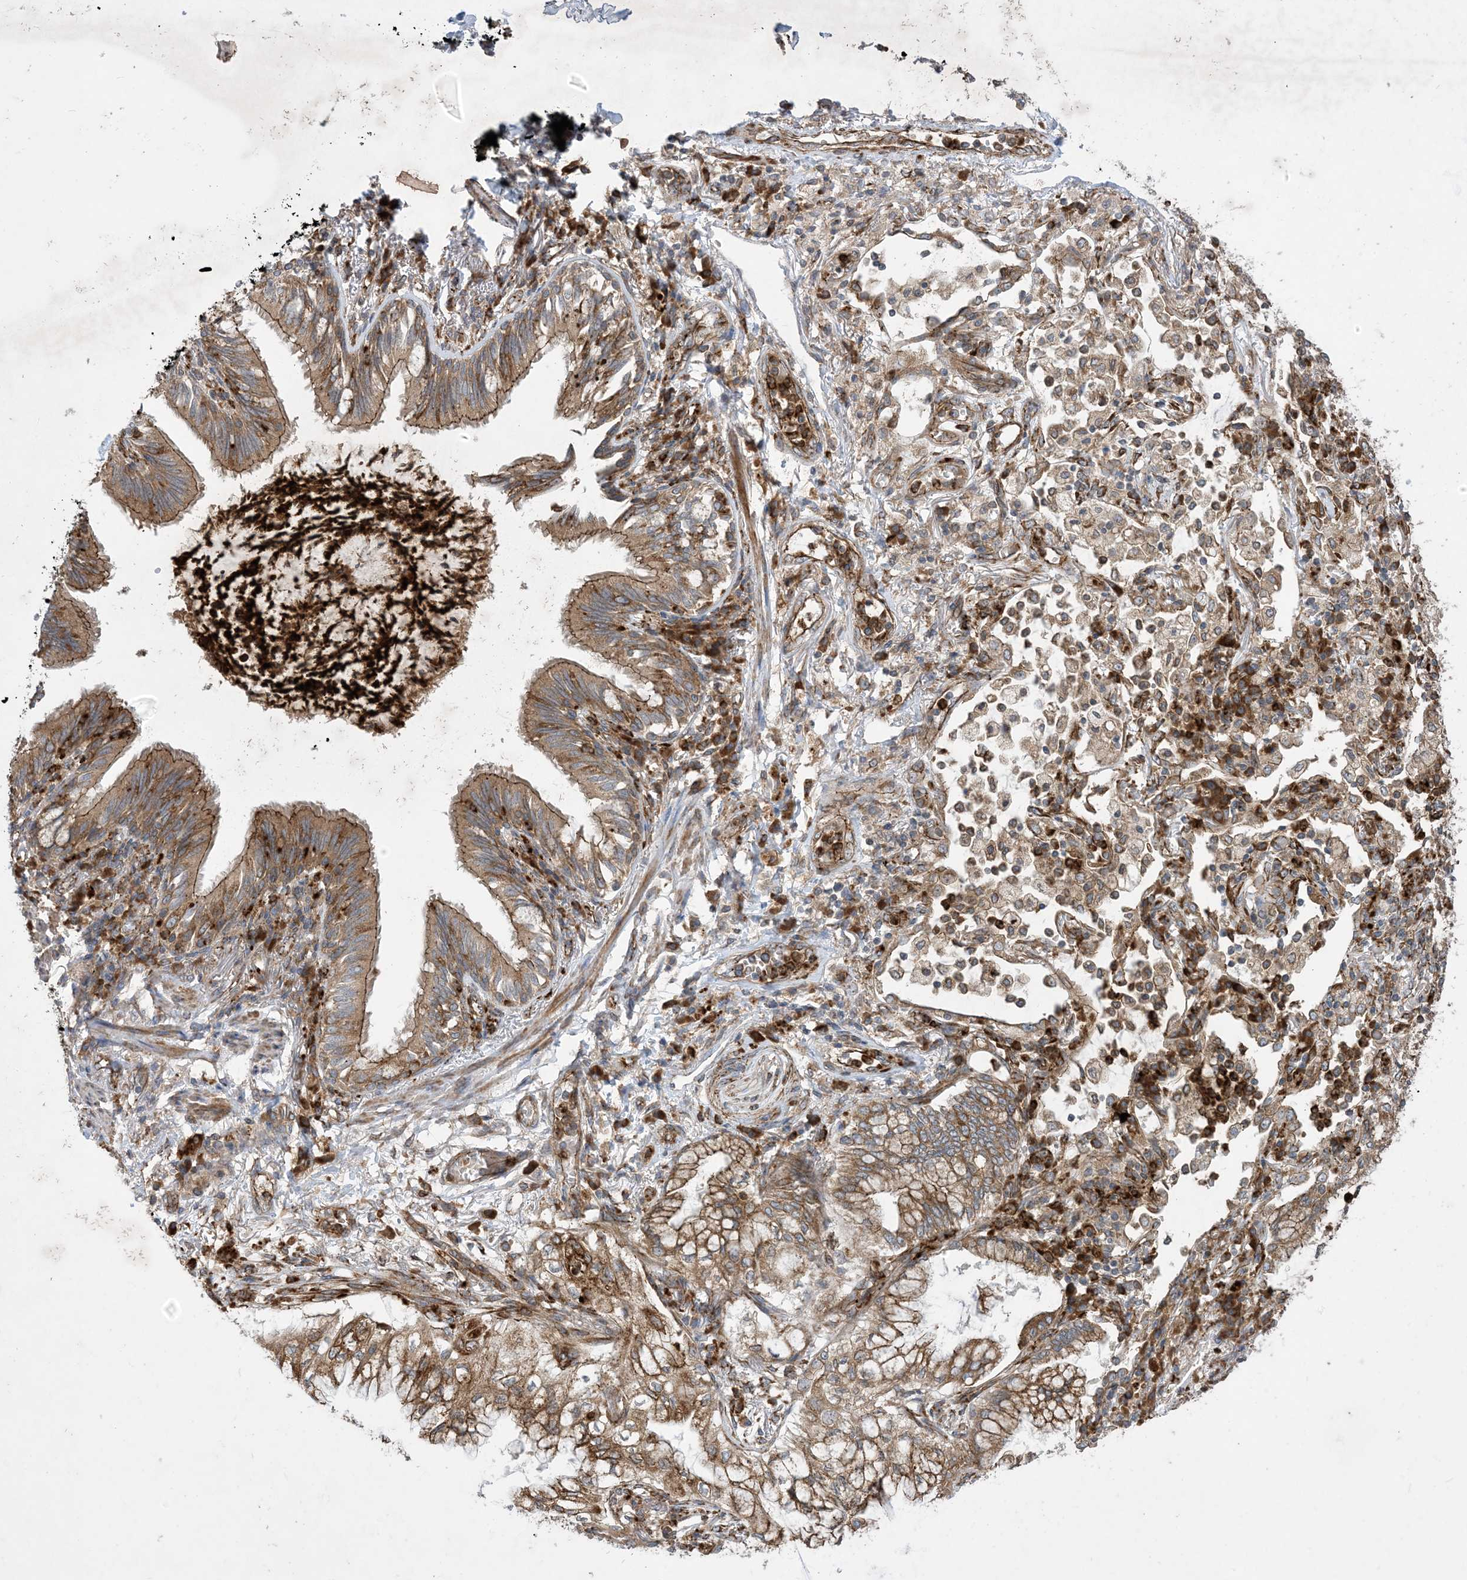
{"staining": {"intensity": "moderate", "quantity": ">75%", "location": "cytoplasmic/membranous"}, "tissue": "lung cancer", "cell_type": "Tumor cells", "image_type": "cancer", "snomed": [{"axis": "morphology", "description": "Adenocarcinoma, NOS"}, {"axis": "topography", "description": "Lung"}], "caption": "IHC image of neoplastic tissue: human lung adenocarcinoma stained using IHC demonstrates medium levels of moderate protein expression localized specifically in the cytoplasmic/membranous of tumor cells, appearing as a cytoplasmic/membranous brown color.", "gene": "OTOP1", "patient": {"sex": "female", "age": 70}}